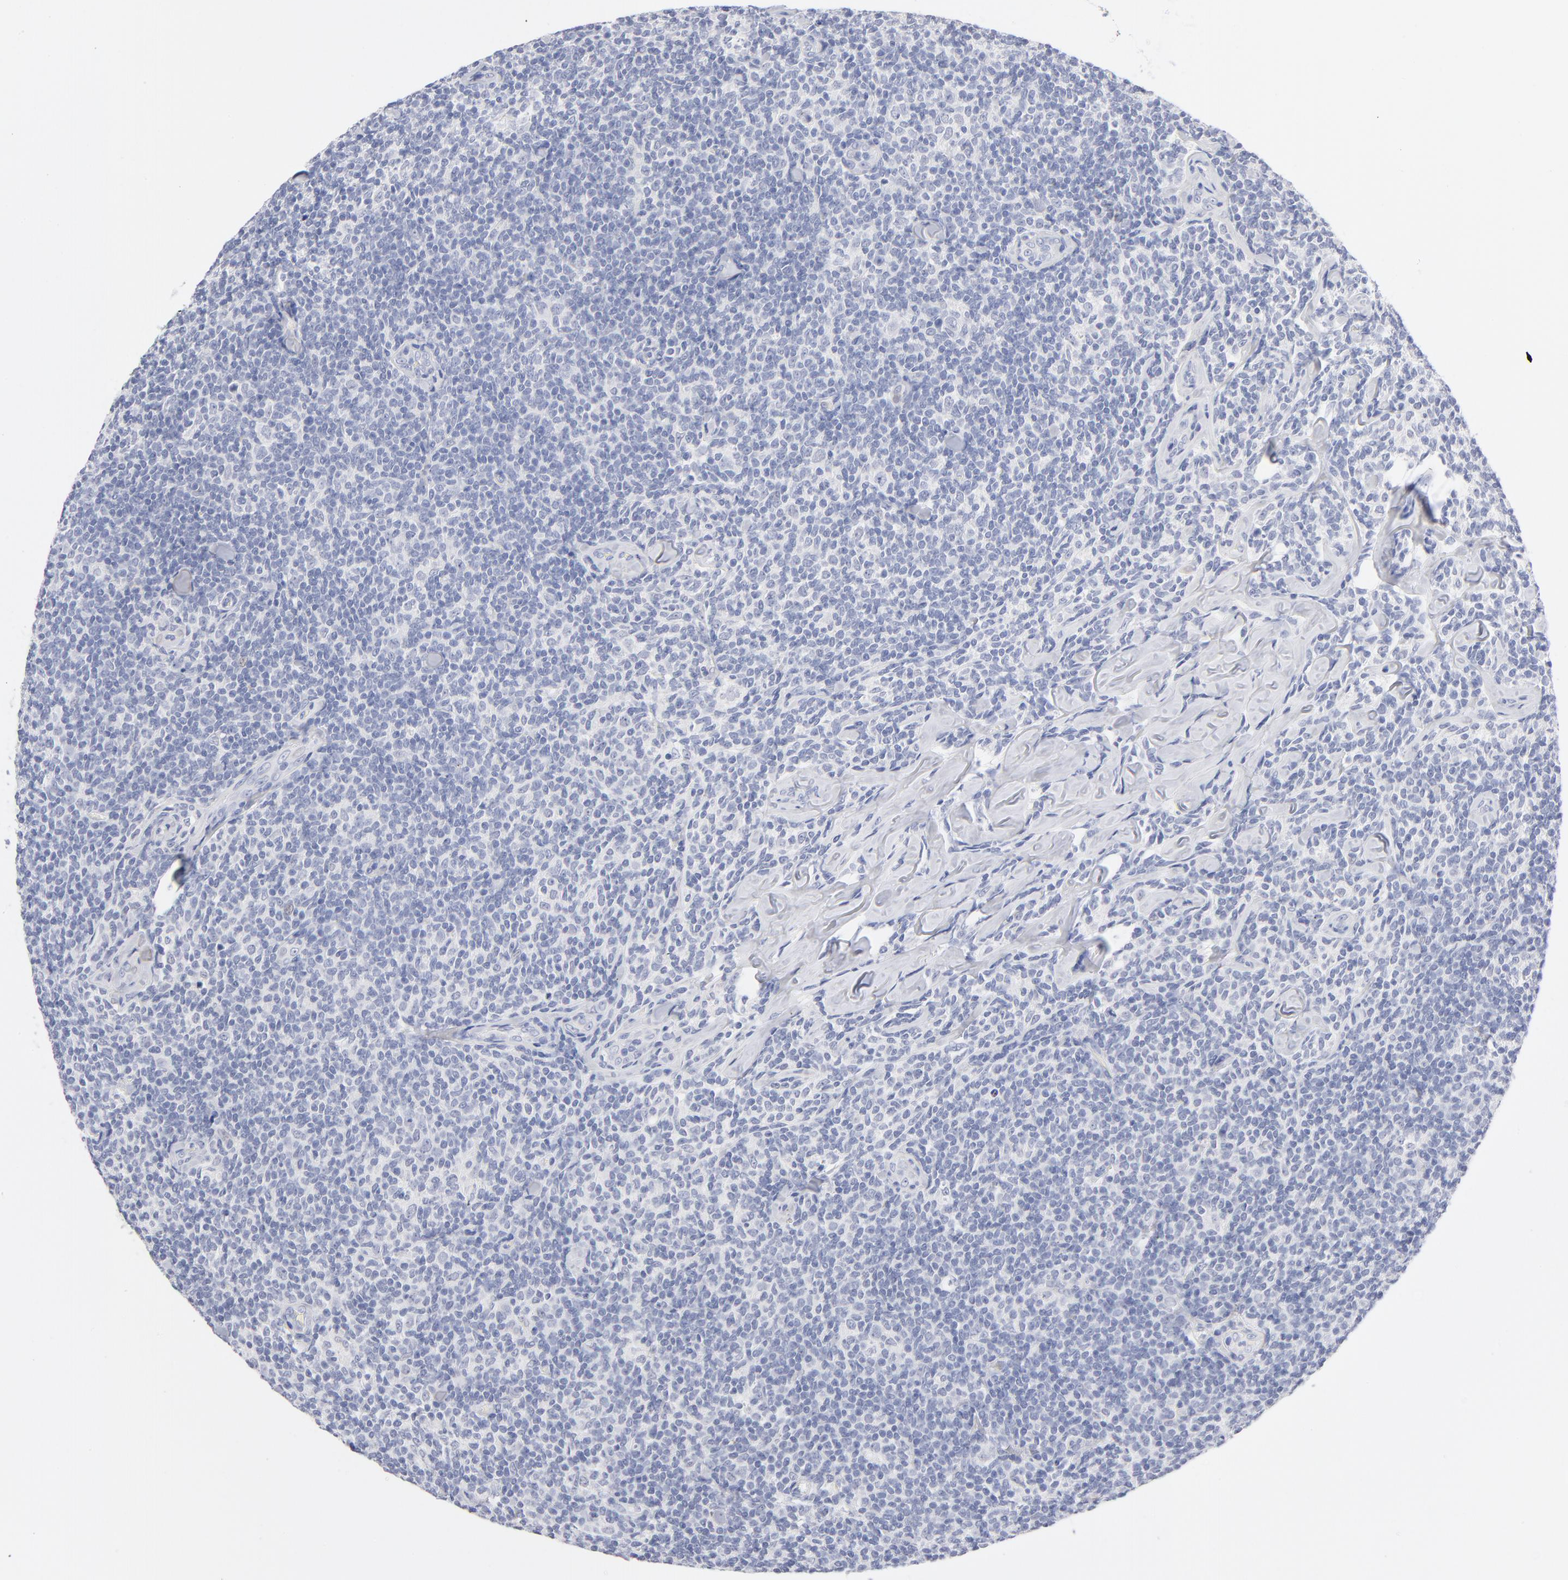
{"staining": {"intensity": "negative", "quantity": "none", "location": "none"}, "tissue": "lymphoma", "cell_type": "Tumor cells", "image_type": "cancer", "snomed": [{"axis": "morphology", "description": "Malignant lymphoma, non-Hodgkin's type, Low grade"}, {"axis": "topography", "description": "Lymph node"}], "caption": "IHC histopathology image of neoplastic tissue: human lymphoma stained with DAB displays no significant protein expression in tumor cells.", "gene": "KHNYN", "patient": {"sex": "female", "age": 56}}